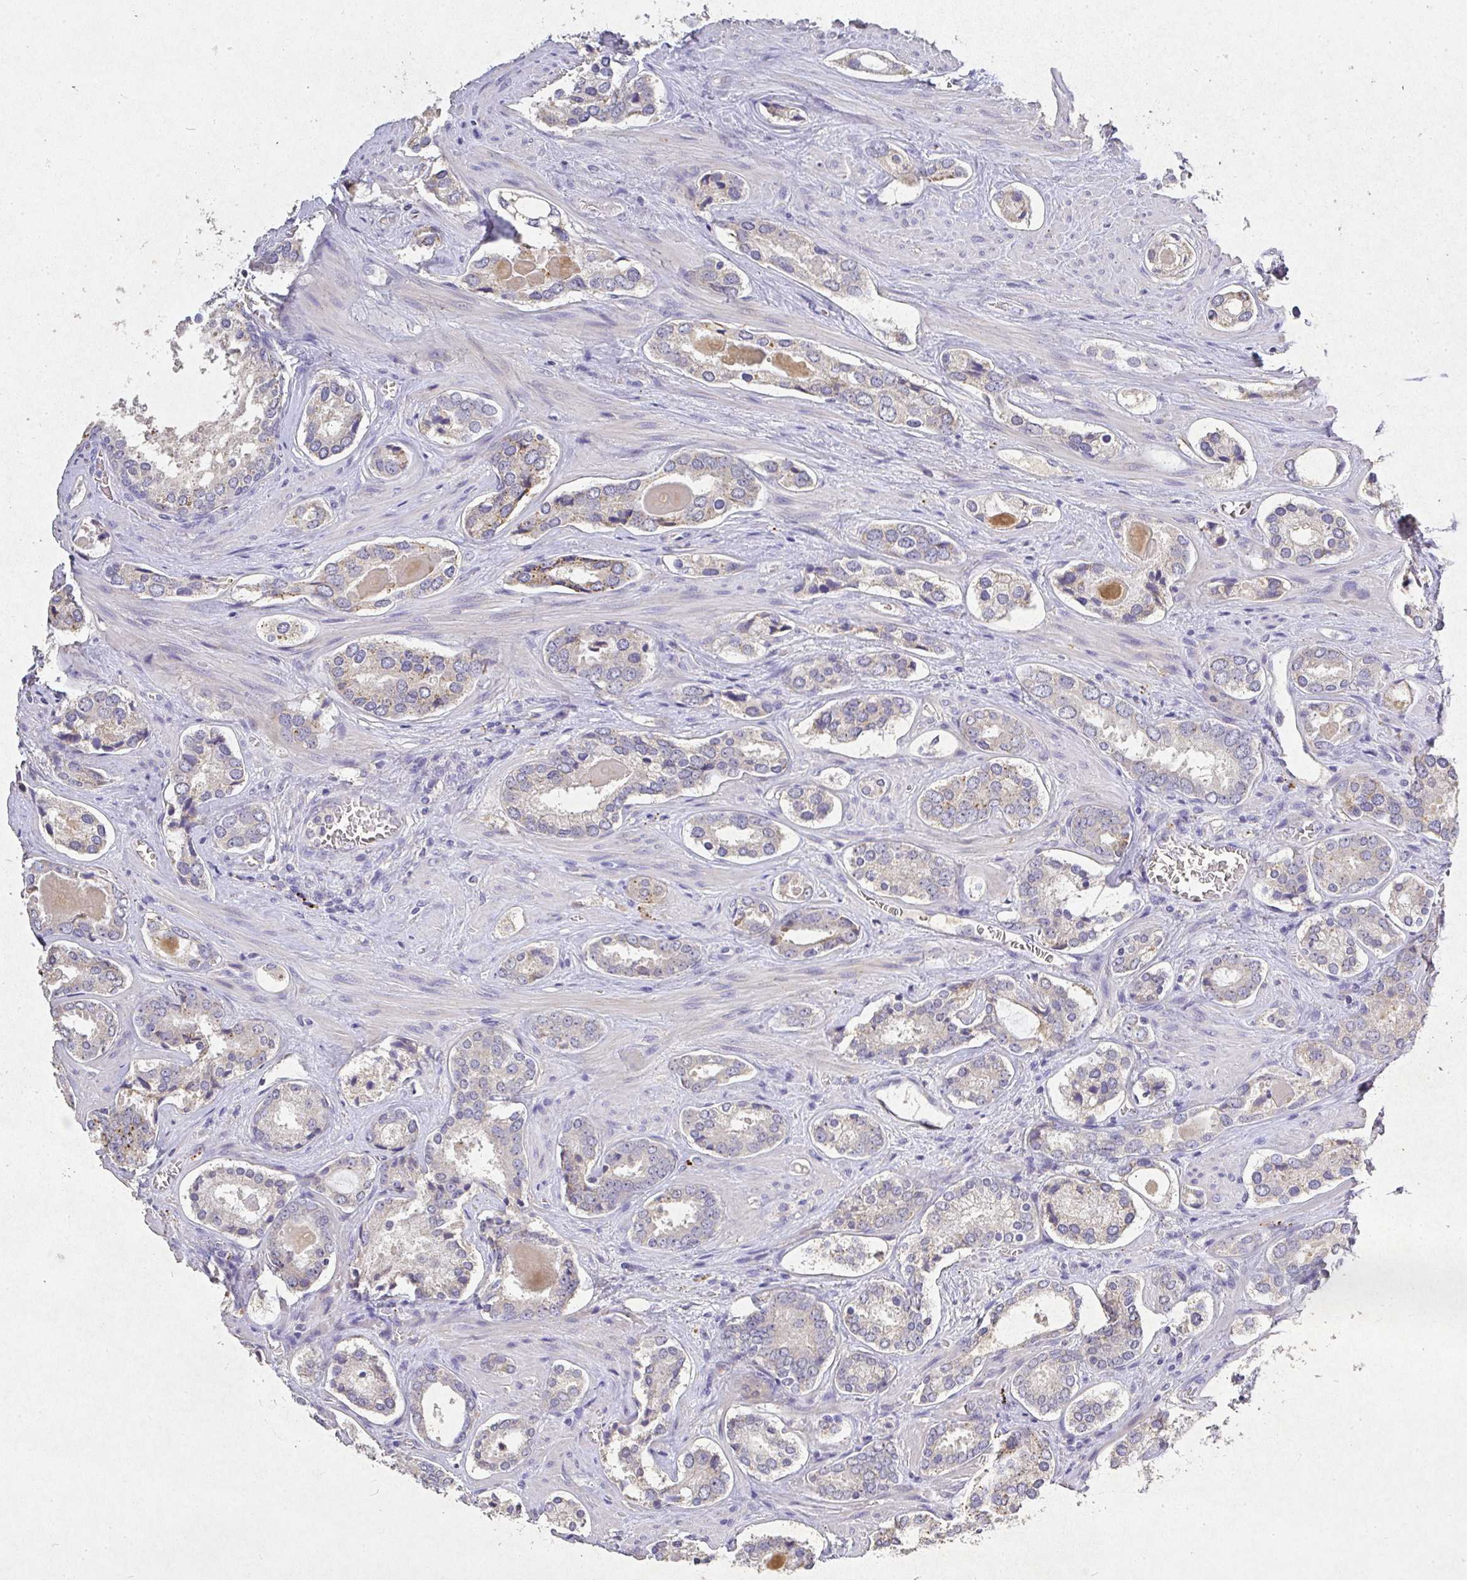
{"staining": {"intensity": "negative", "quantity": "none", "location": "none"}, "tissue": "prostate cancer", "cell_type": "Tumor cells", "image_type": "cancer", "snomed": [{"axis": "morphology", "description": "Adenocarcinoma, Low grade"}, {"axis": "topography", "description": "Prostate"}], "caption": "The IHC histopathology image has no significant staining in tumor cells of prostate cancer tissue. (Immunohistochemistry, brightfield microscopy, high magnification).", "gene": "RPS2", "patient": {"sex": "male", "age": 62}}